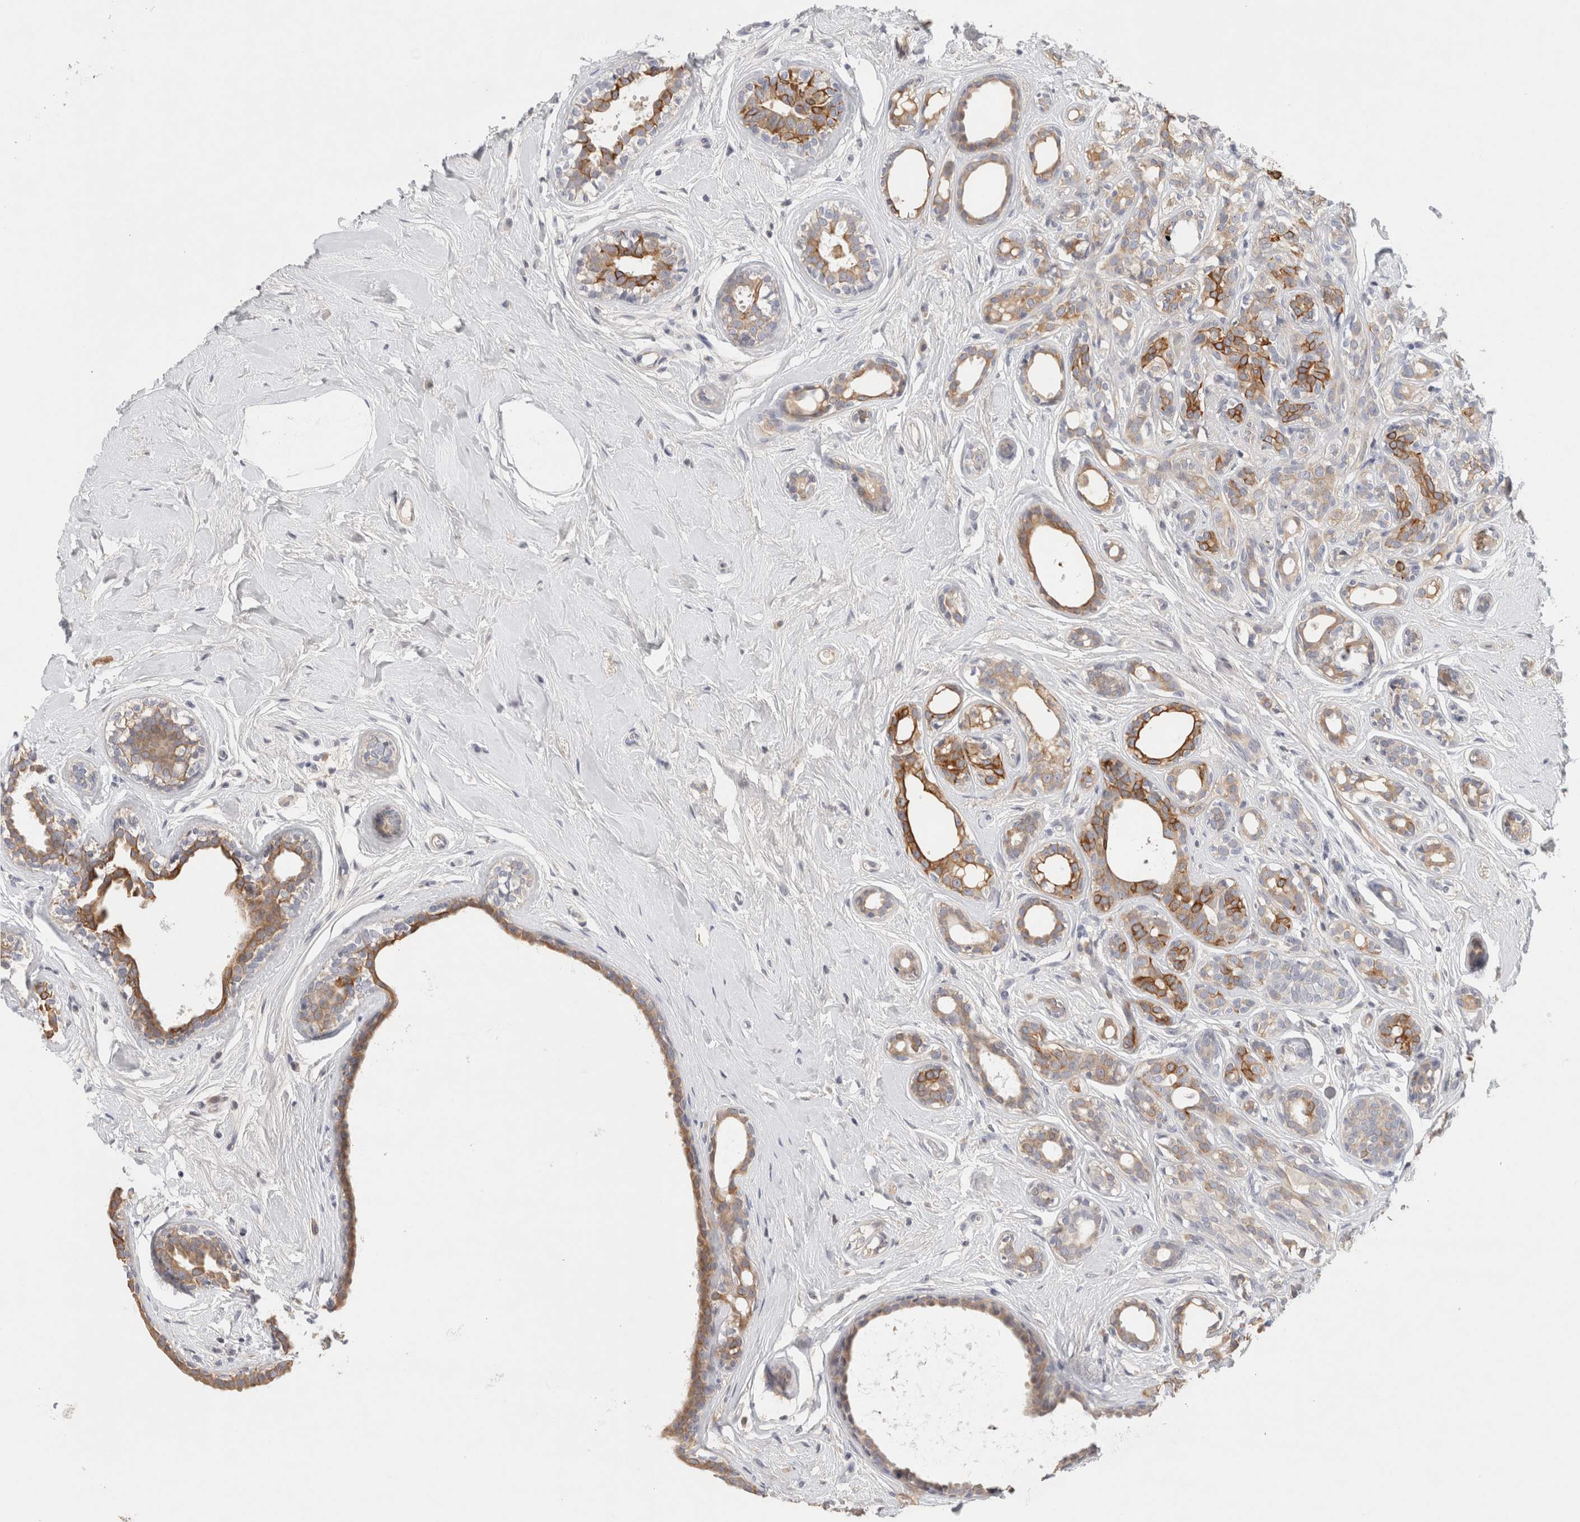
{"staining": {"intensity": "moderate", "quantity": ">75%", "location": "cytoplasmic/membranous"}, "tissue": "breast cancer", "cell_type": "Tumor cells", "image_type": "cancer", "snomed": [{"axis": "morphology", "description": "Duct carcinoma"}, {"axis": "topography", "description": "Breast"}], "caption": "IHC micrograph of neoplastic tissue: human breast cancer (infiltrating ductal carcinoma) stained using immunohistochemistry (IHC) exhibits medium levels of moderate protein expression localized specifically in the cytoplasmic/membranous of tumor cells, appearing as a cytoplasmic/membranous brown color.", "gene": "STK31", "patient": {"sex": "female", "age": 55}}